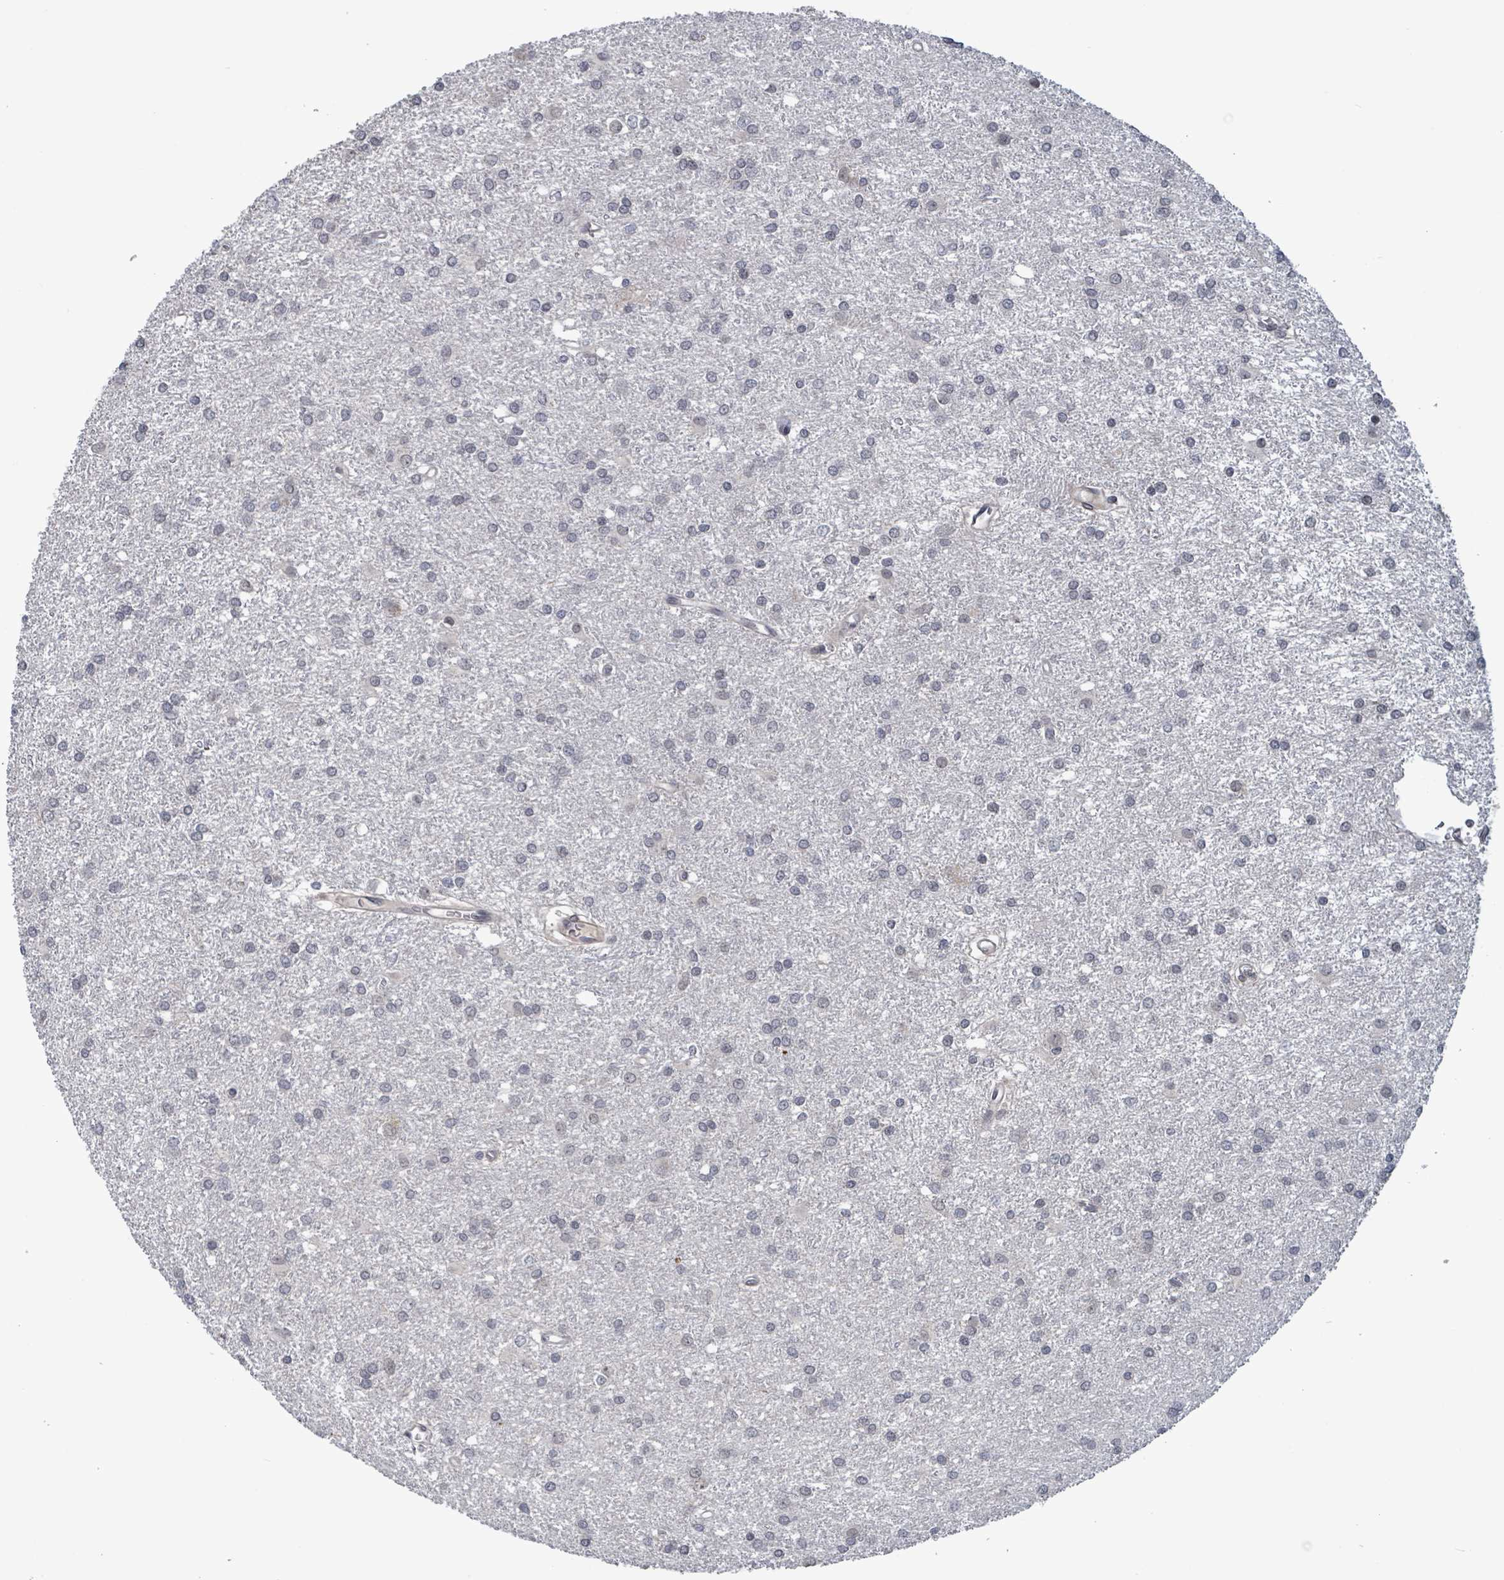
{"staining": {"intensity": "negative", "quantity": "none", "location": "none"}, "tissue": "glioma", "cell_type": "Tumor cells", "image_type": "cancer", "snomed": [{"axis": "morphology", "description": "Glioma, malignant, High grade"}, {"axis": "topography", "description": "Brain"}], "caption": "IHC photomicrograph of malignant high-grade glioma stained for a protein (brown), which reveals no positivity in tumor cells. The staining is performed using DAB brown chromogen with nuclei counter-stained in using hematoxylin.", "gene": "AMMECR1", "patient": {"sex": "female", "age": 50}}